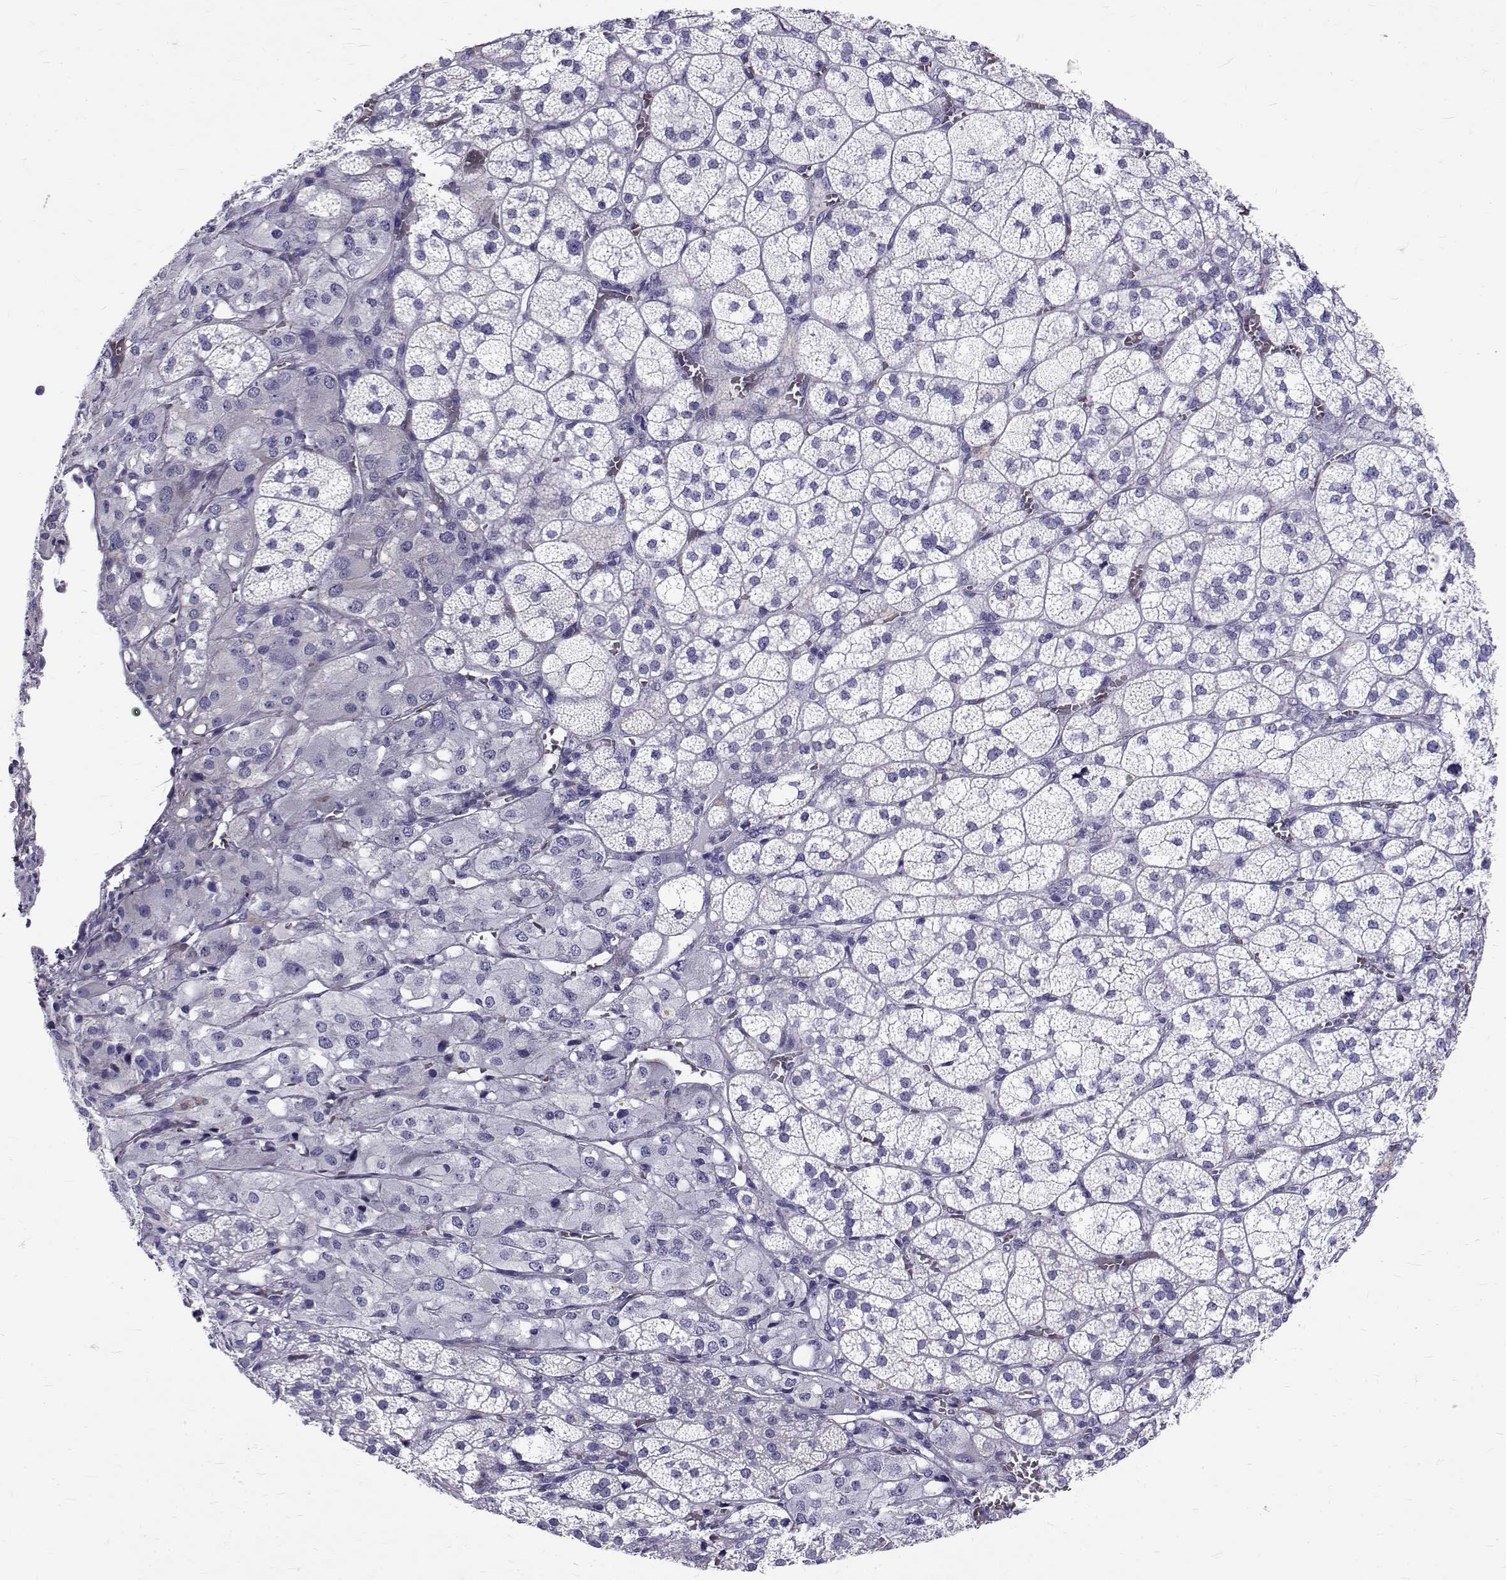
{"staining": {"intensity": "negative", "quantity": "none", "location": "none"}, "tissue": "adrenal gland", "cell_type": "Glandular cells", "image_type": "normal", "snomed": [{"axis": "morphology", "description": "Normal tissue, NOS"}, {"axis": "topography", "description": "Adrenal gland"}], "caption": "The immunohistochemistry (IHC) image has no significant expression in glandular cells of adrenal gland. (Stains: DAB immunohistochemistry (IHC) with hematoxylin counter stain, Microscopy: brightfield microscopy at high magnification).", "gene": "IGSF1", "patient": {"sex": "female", "age": 60}}